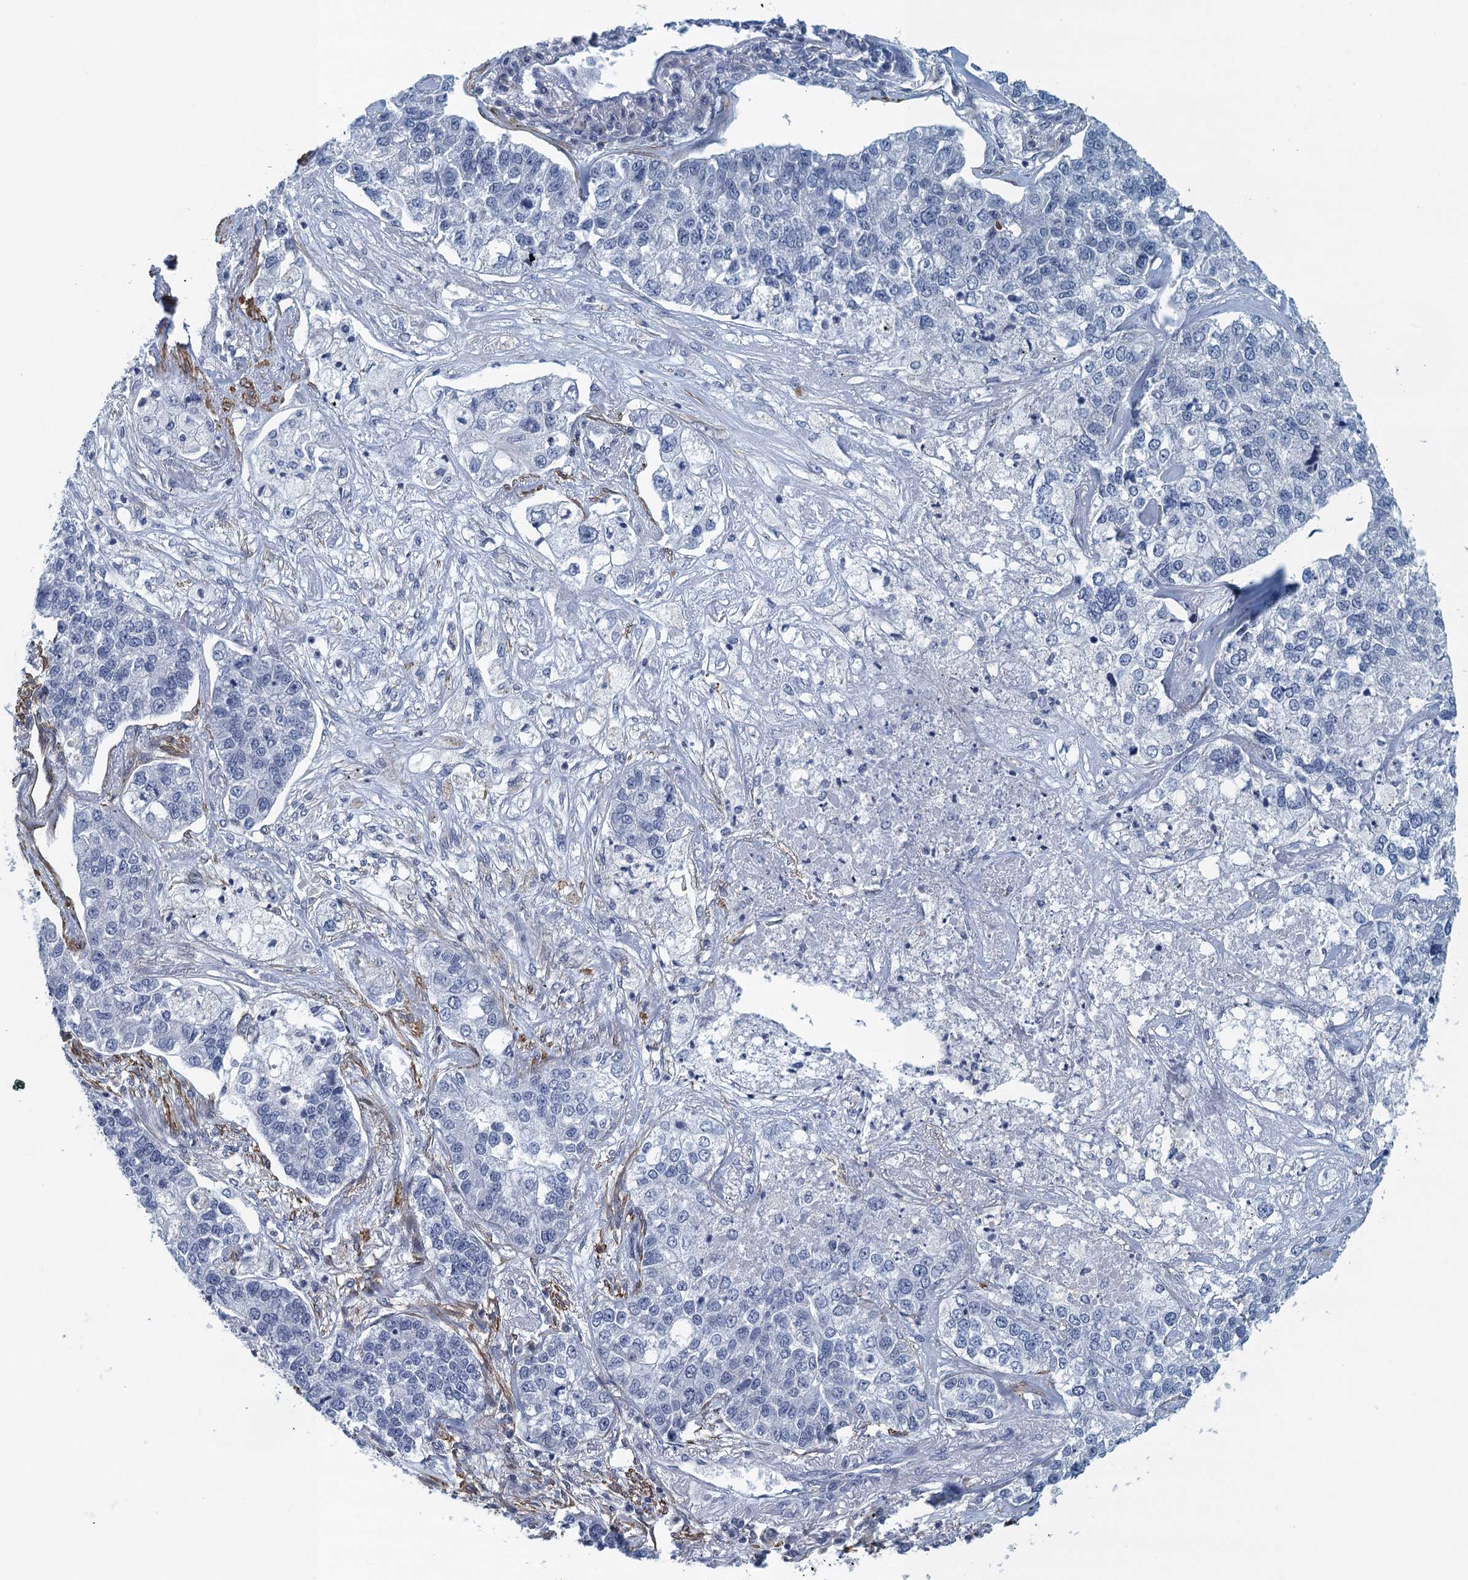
{"staining": {"intensity": "negative", "quantity": "none", "location": "none"}, "tissue": "lung cancer", "cell_type": "Tumor cells", "image_type": "cancer", "snomed": [{"axis": "morphology", "description": "Adenocarcinoma, NOS"}, {"axis": "topography", "description": "Lung"}], "caption": "Tumor cells are negative for protein expression in human lung cancer.", "gene": "ALG2", "patient": {"sex": "male", "age": 49}}